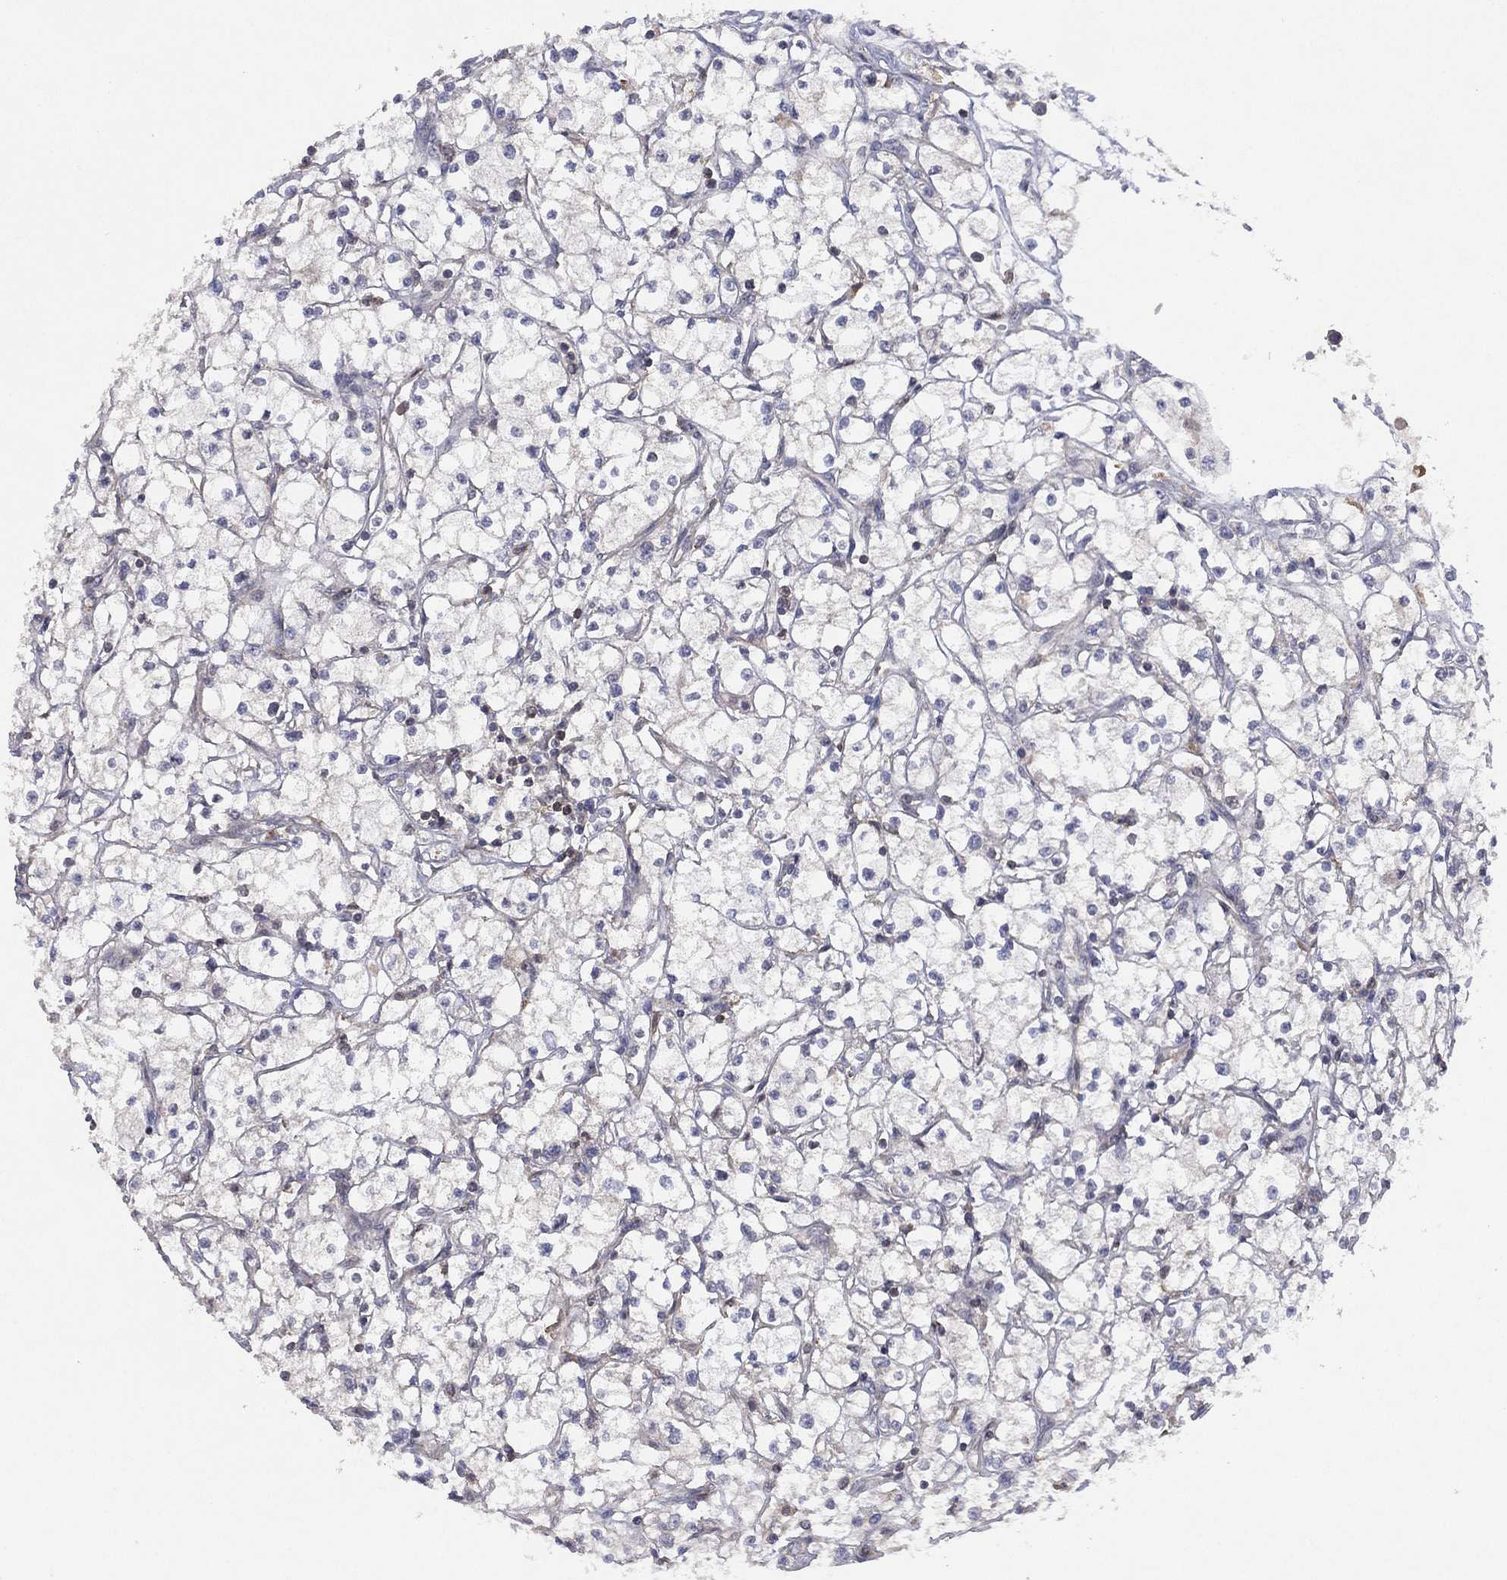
{"staining": {"intensity": "negative", "quantity": "none", "location": "none"}, "tissue": "renal cancer", "cell_type": "Tumor cells", "image_type": "cancer", "snomed": [{"axis": "morphology", "description": "Adenocarcinoma, NOS"}, {"axis": "topography", "description": "Kidney"}], "caption": "DAB (3,3'-diaminobenzidine) immunohistochemical staining of human renal cancer (adenocarcinoma) displays no significant positivity in tumor cells.", "gene": "DOCK8", "patient": {"sex": "male", "age": 67}}